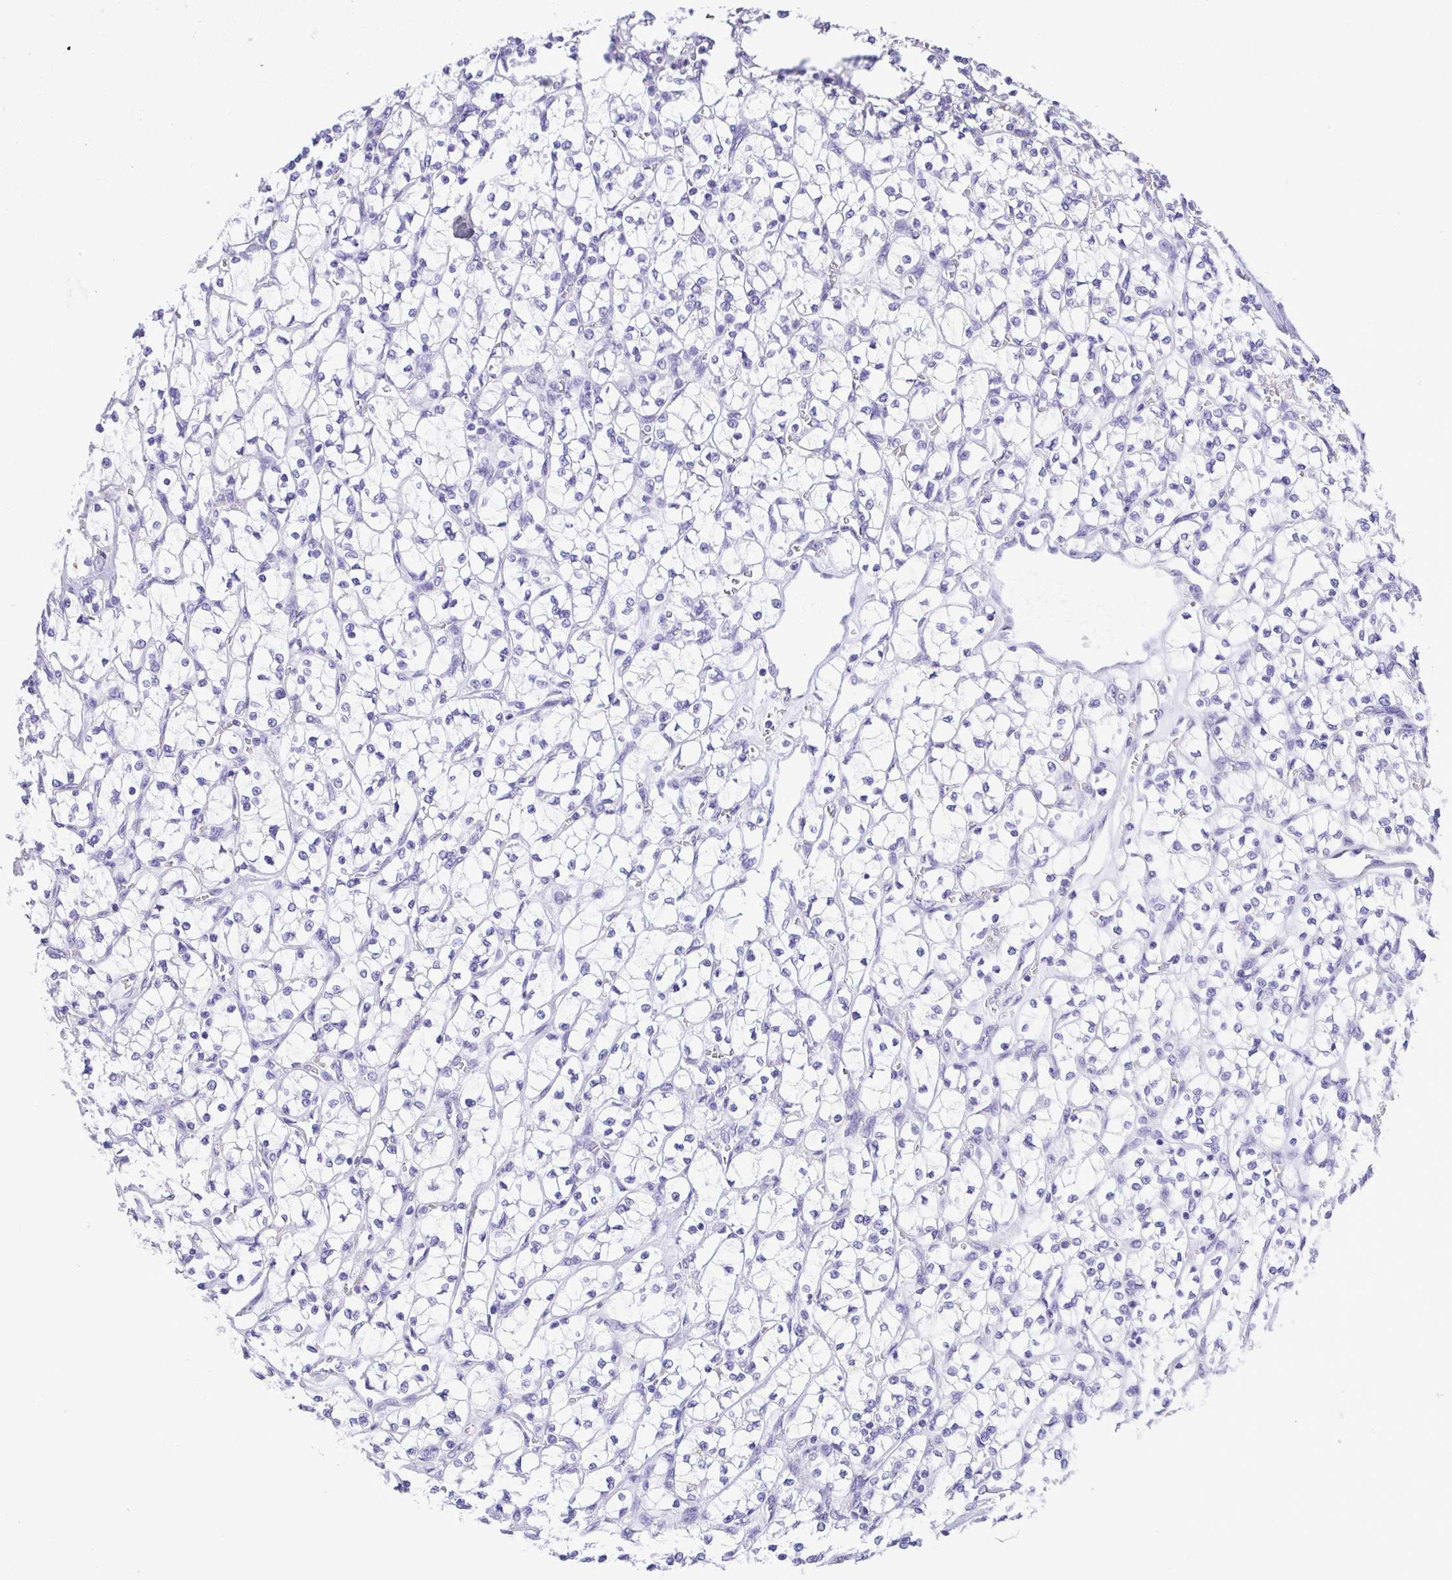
{"staining": {"intensity": "negative", "quantity": "none", "location": "none"}, "tissue": "renal cancer", "cell_type": "Tumor cells", "image_type": "cancer", "snomed": [{"axis": "morphology", "description": "Adenocarcinoma, NOS"}, {"axis": "topography", "description": "Kidney"}], "caption": "DAB immunohistochemical staining of renal cancer shows no significant staining in tumor cells.", "gene": "OVGP1", "patient": {"sex": "female", "age": 64}}